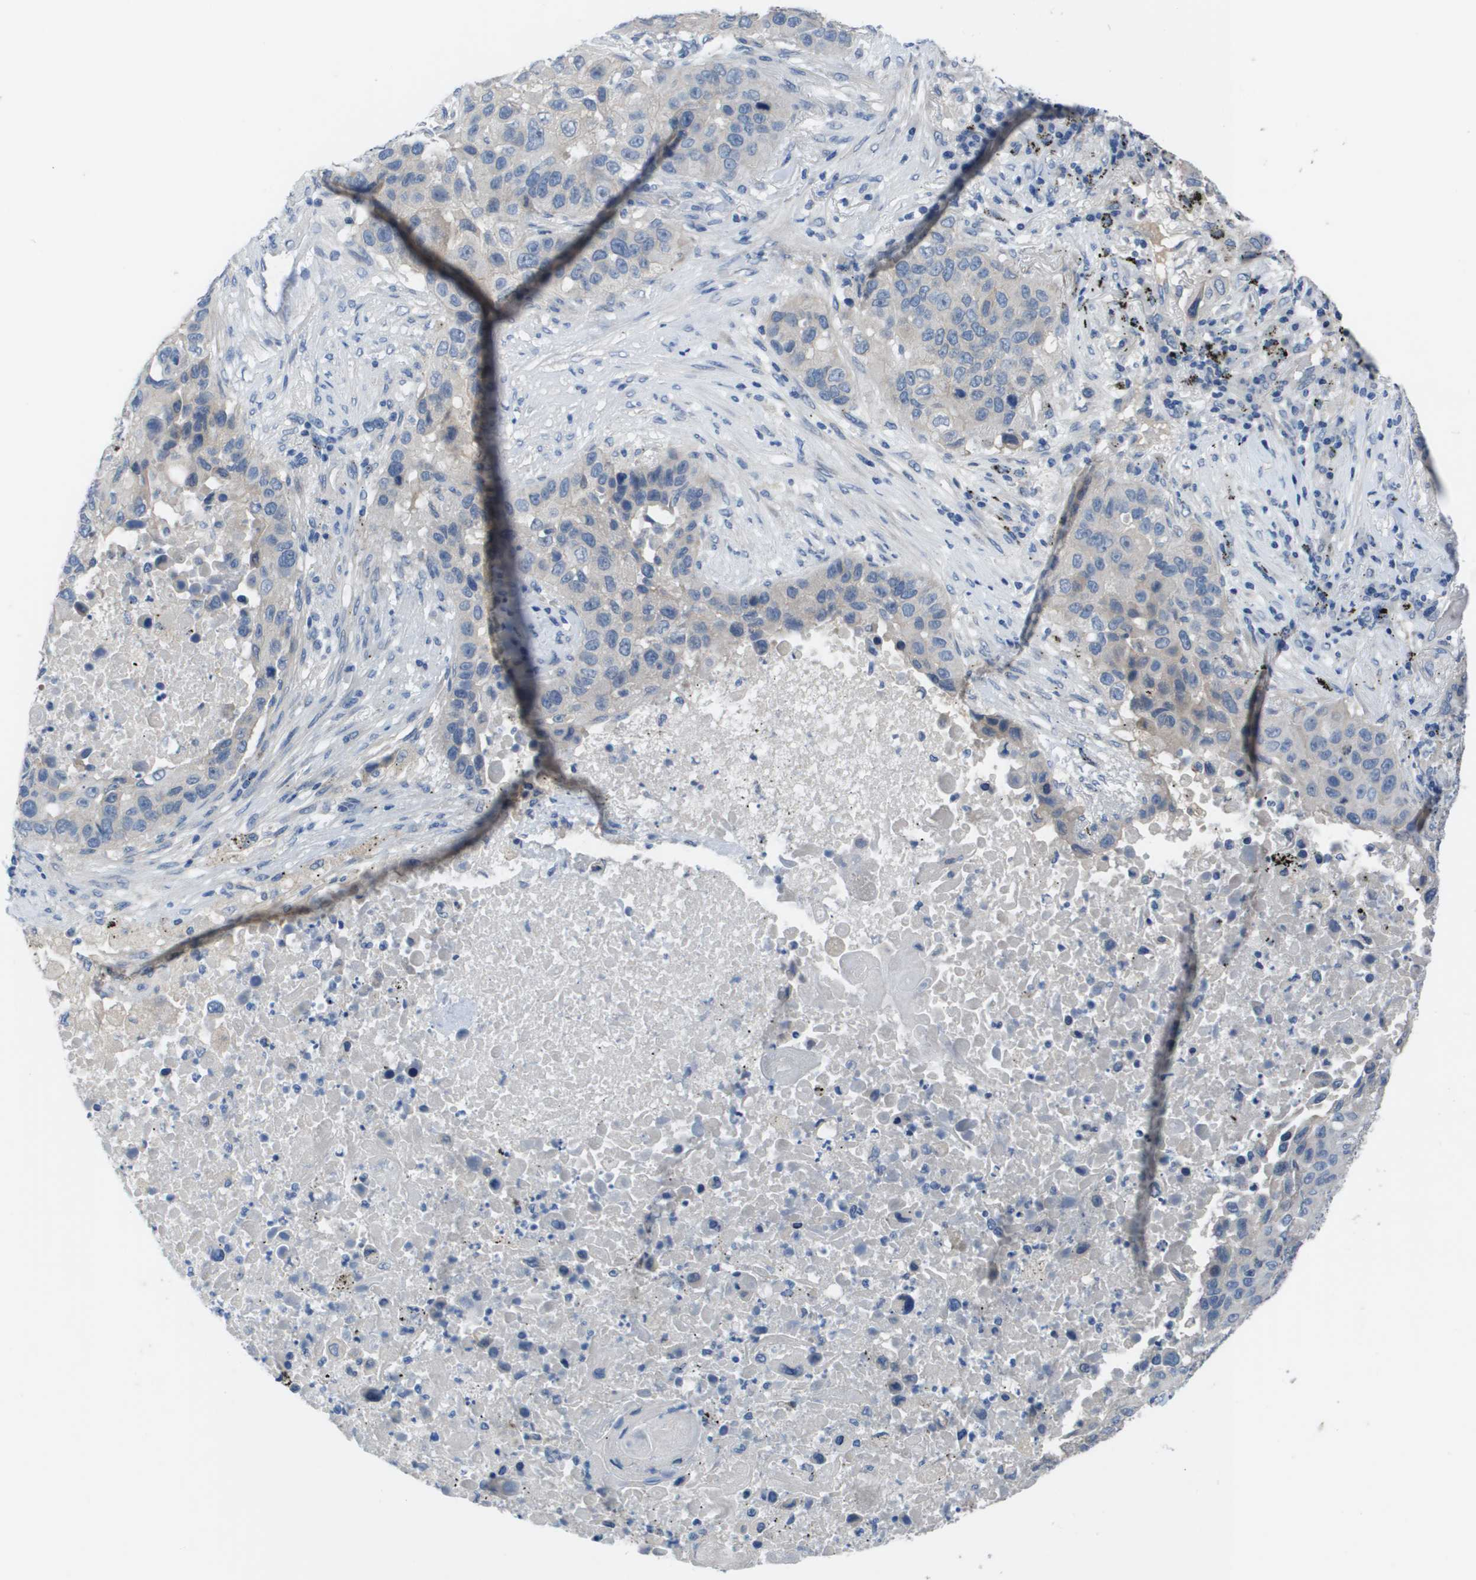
{"staining": {"intensity": "negative", "quantity": "none", "location": "none"}, "tissue": "lung cancer", "cell_type": "Tumor cells", "image_type": "cancer", "snomed": [{"axis": "morphology", "description": "Squamous cell carcinoma, NOS"}, {"axis": "topography", "description": "Lung"}], "caption": "Immunohistochemical staining of squamous cell carcinoma (lung) displays no significant expression in tumor cells. Brightfield microscopy of immunohistochemistry (IHC) stained with DAB (brown) and hematoxylin (blue), captured at high magnification.", "gene": "NCS1", "patient": {"sex": "male", "age": 57}}